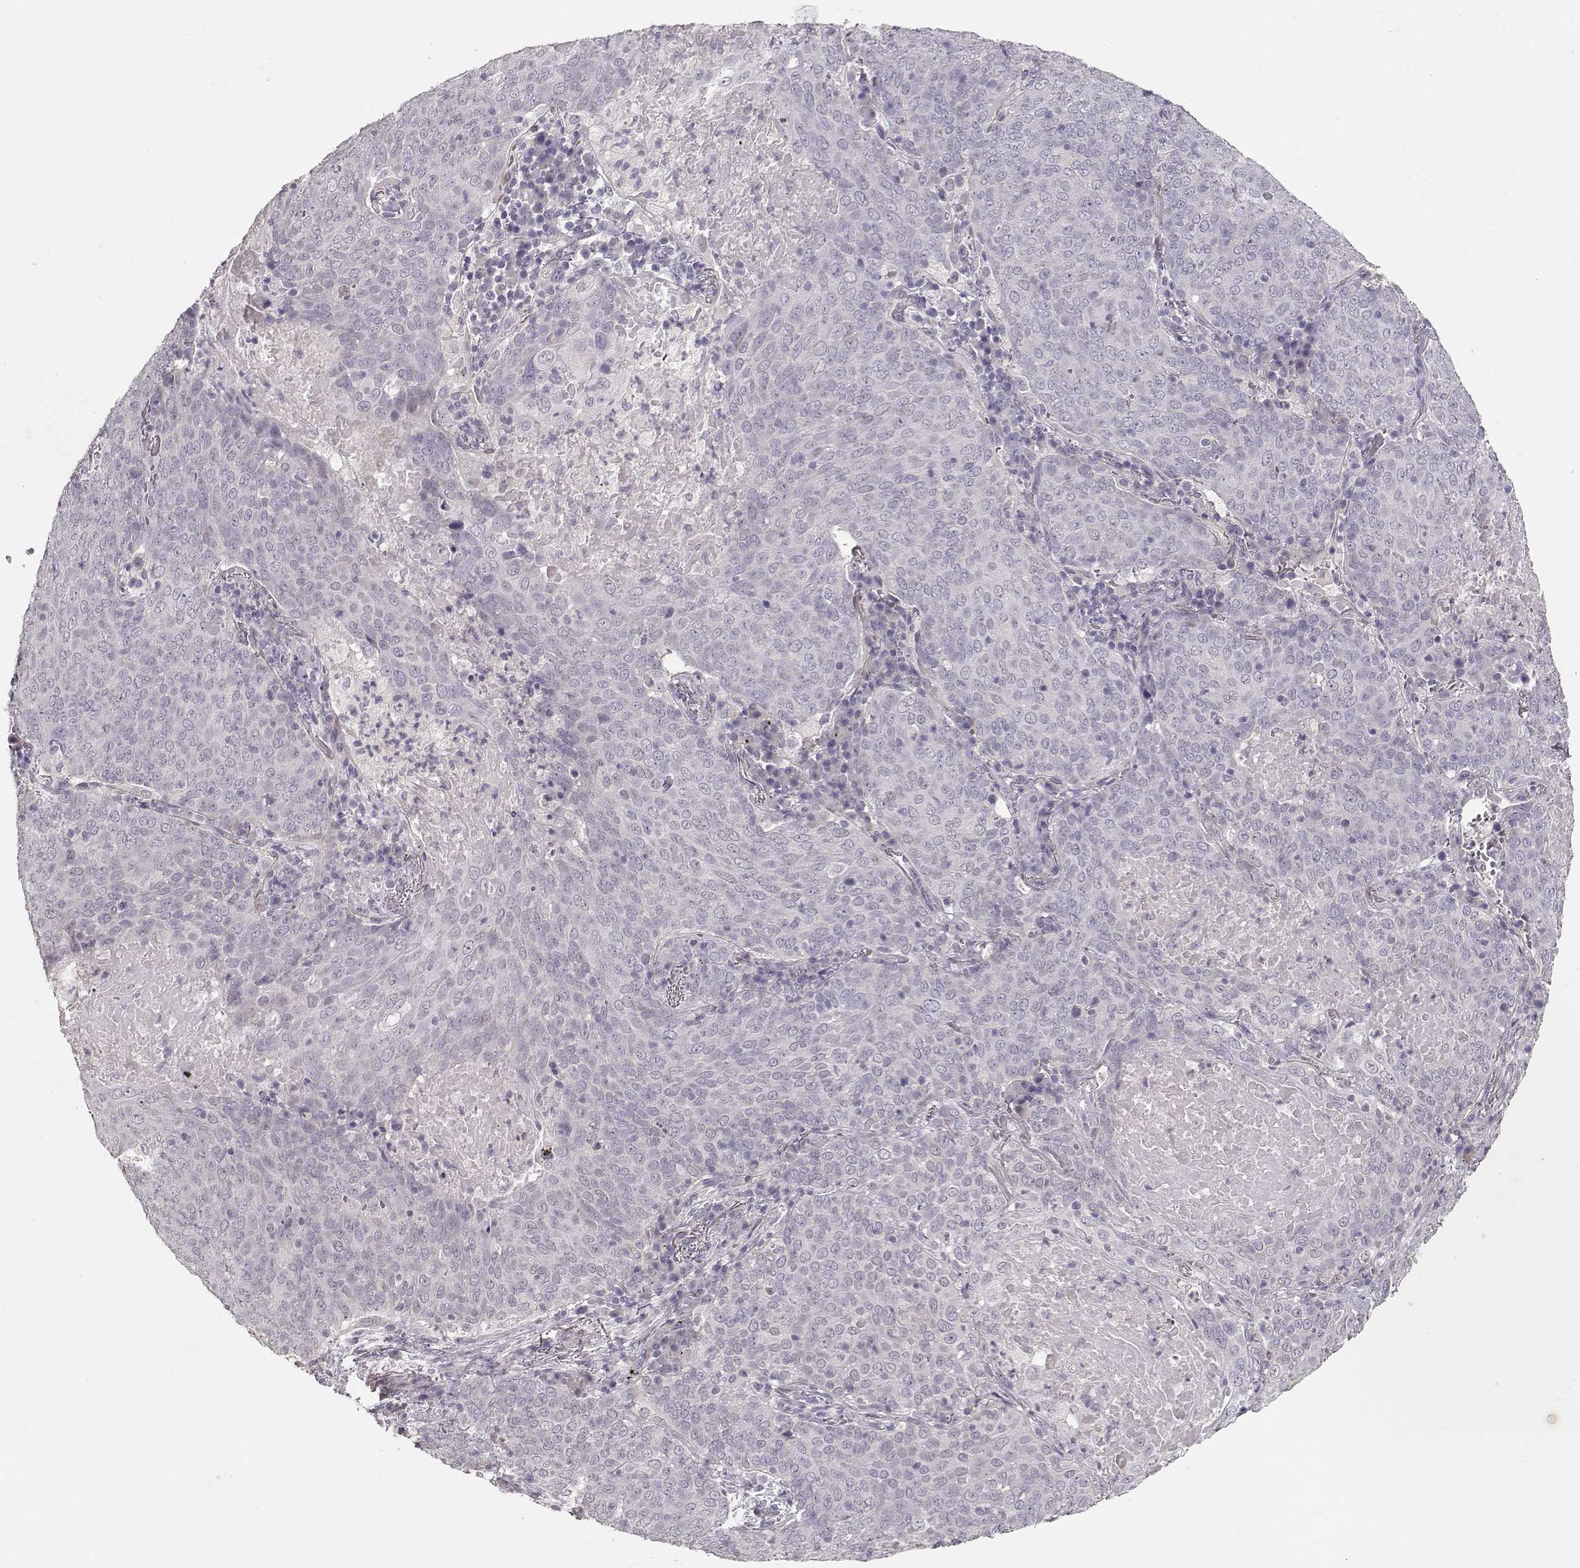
{"staining": {"intensity": "negative", "quantity": "none", "location": "none"}, "tissue": "lung cancer", "cell_type": "Tumor cells", "image_type": "cancer", "snomed": [{"axis": "morphology", "description": "Squamous cell carcinoma, NOS"}, {"axis": "topography", "description": "Lung"}], "caption": "Human lung squamous cell carcinoma stained for a protein using immunohistochemistry displays no positivity in tumor cells.", "gene": "LAMA5", "patient": {"sex": "male", "age": 82}}